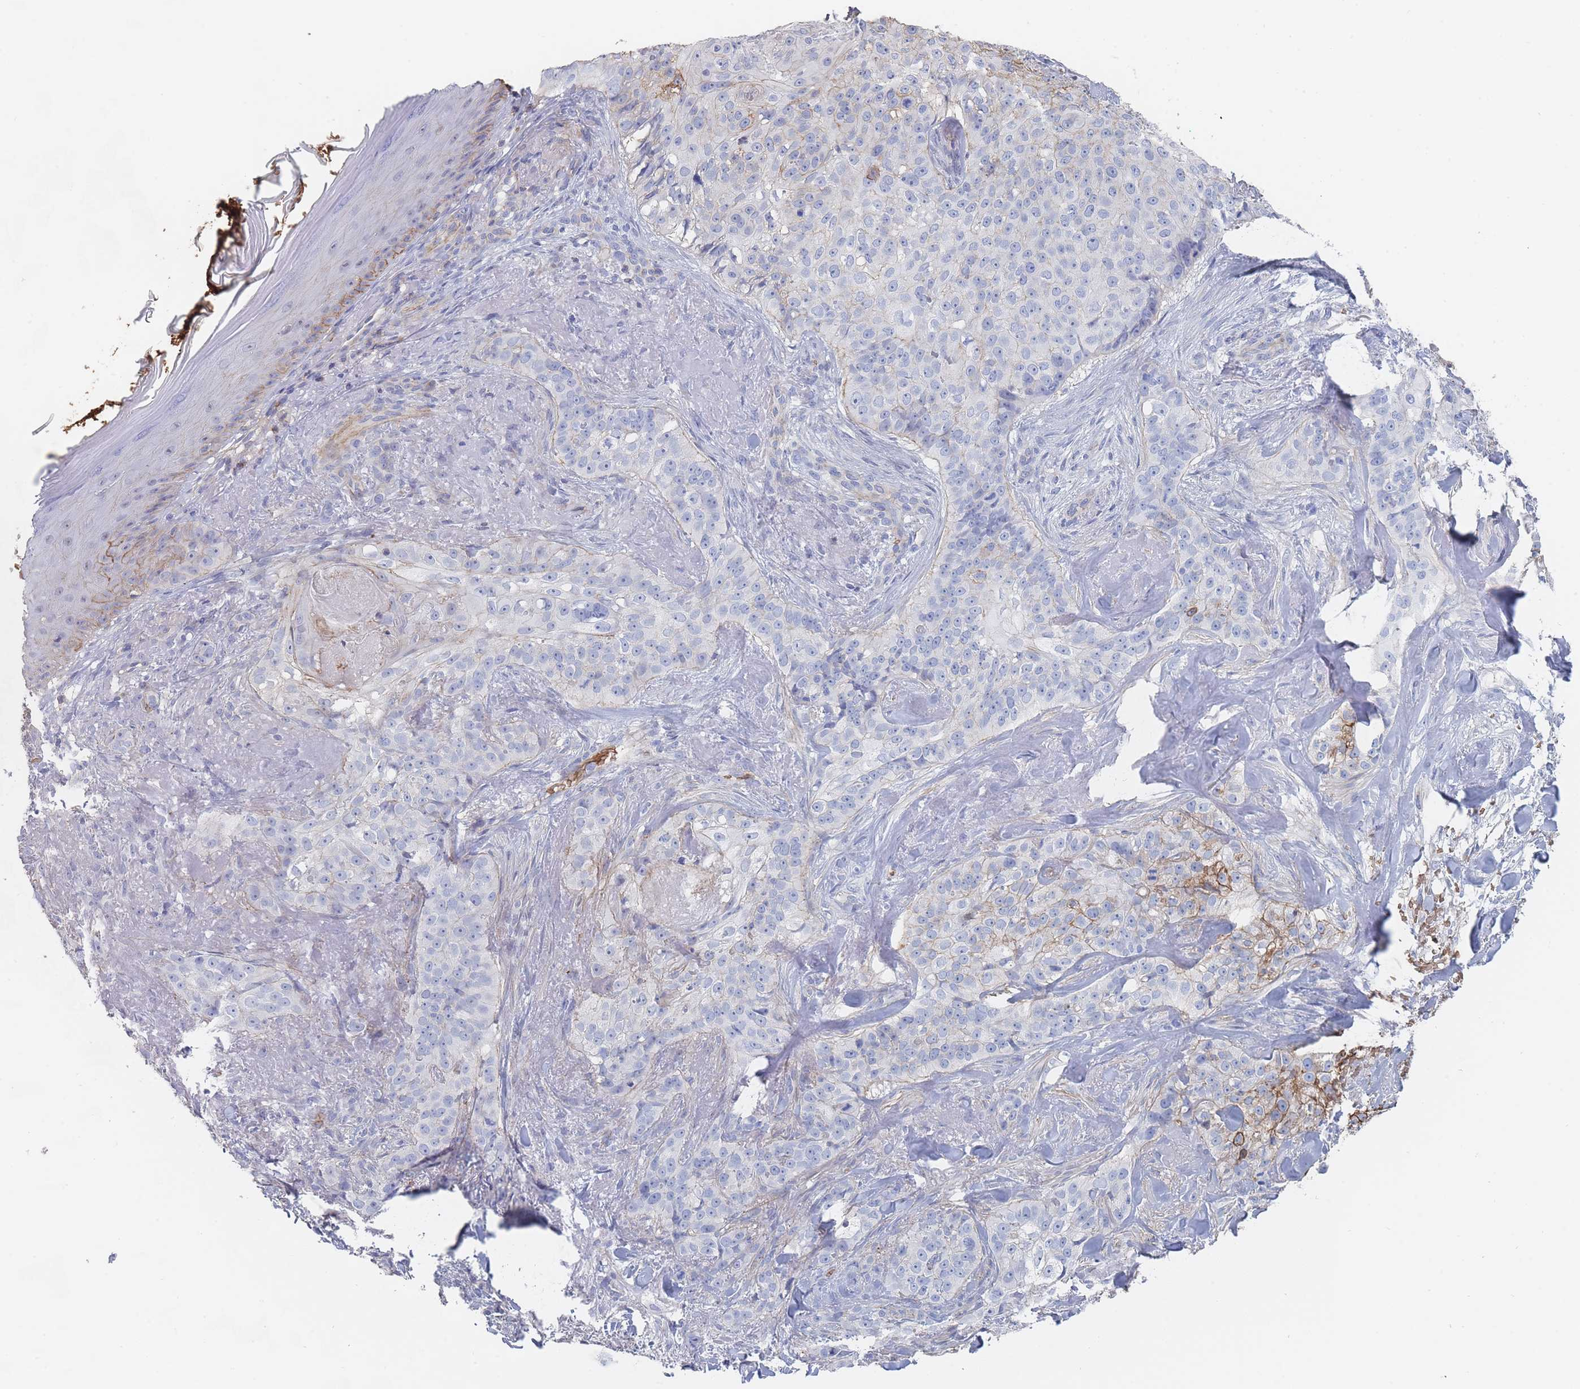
{"staining": {"intensity": "strong", "quantity": "<25%", "location": "cytoplasmic/membranous"}, "tissue": "skin cancer", "cell_type": "Tumor cells", "image_type": "cancer", "snomed": [{"axis": "morphology", "description": "Basal cell carcinoma"}, {"axis": "topography", "description": "Skin"}], "caption": "The micrograph reveals immunohistochemical staining of skin cancer (basal cell carcinoma). There is strong cytoplasmic/membranous expression is identified in approximately <25% of tumor cells. Using DAB (3,3'-diaminobenzidine) (brown) and hematoxylin (blue) stains, captured at high magnification using brightfield microscopy.", "gene": "SLC2A1", "patient": {"sex": "female", "age": 92}}